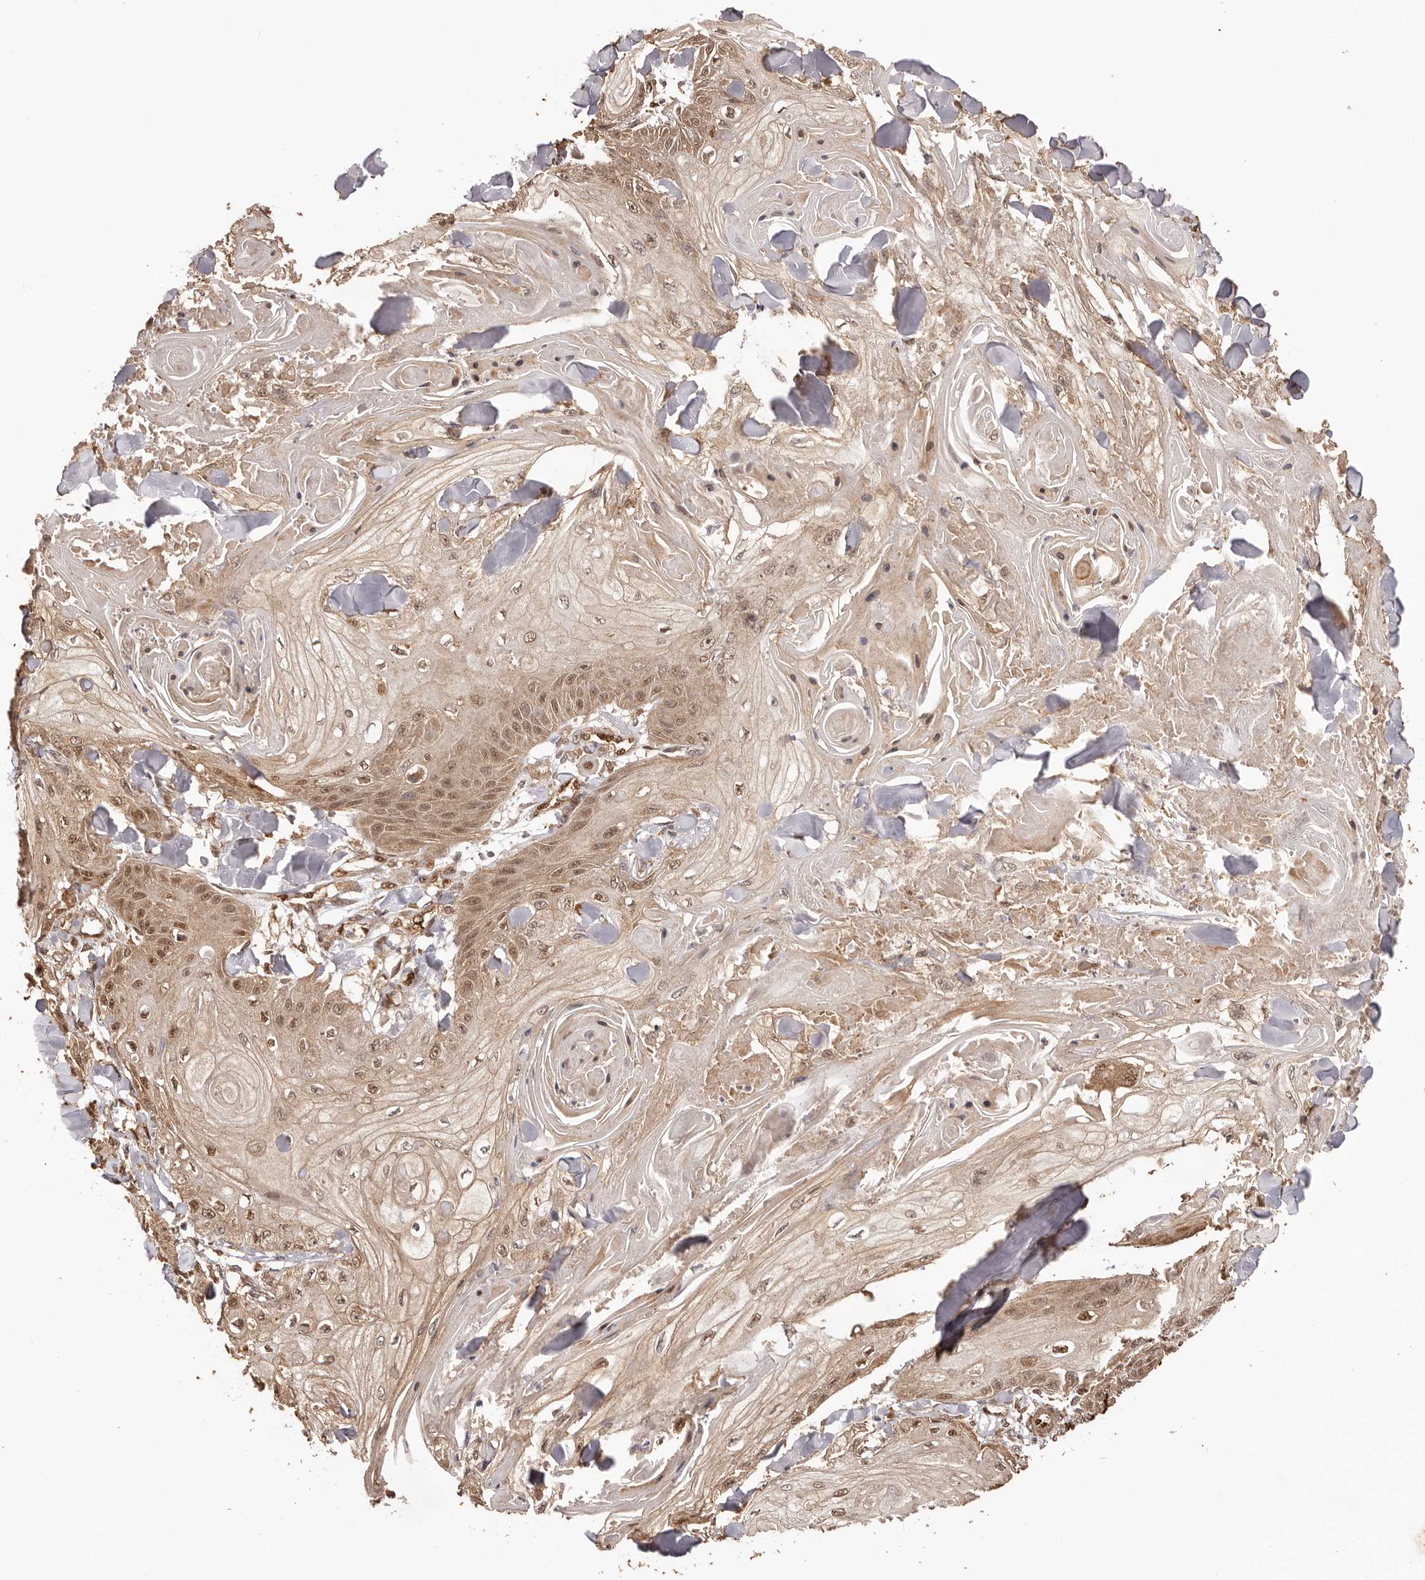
{"staining": {"intensity": "moderate", "quantity": ">75%", "location": "cytoplasmic/membranous,nuclear"}, "tissue": "skin cancer", "cell_type": "Tumor cells", "image_type": "cancer", "snomed": [{"axis": "morphology", "description": "Squamous cell carcinoma, NOS"}, {"axis": "topography", "description": "Skin"}], "caption": "Skin squamous cell carcinoma stained with a brown dye demonstrates moderate cytoplasmic/membranous and nuclear positive expression in approximately >75% of tumor cells.", "gene": "UBR2", "patient": {"sex": "male", "age": 74}}